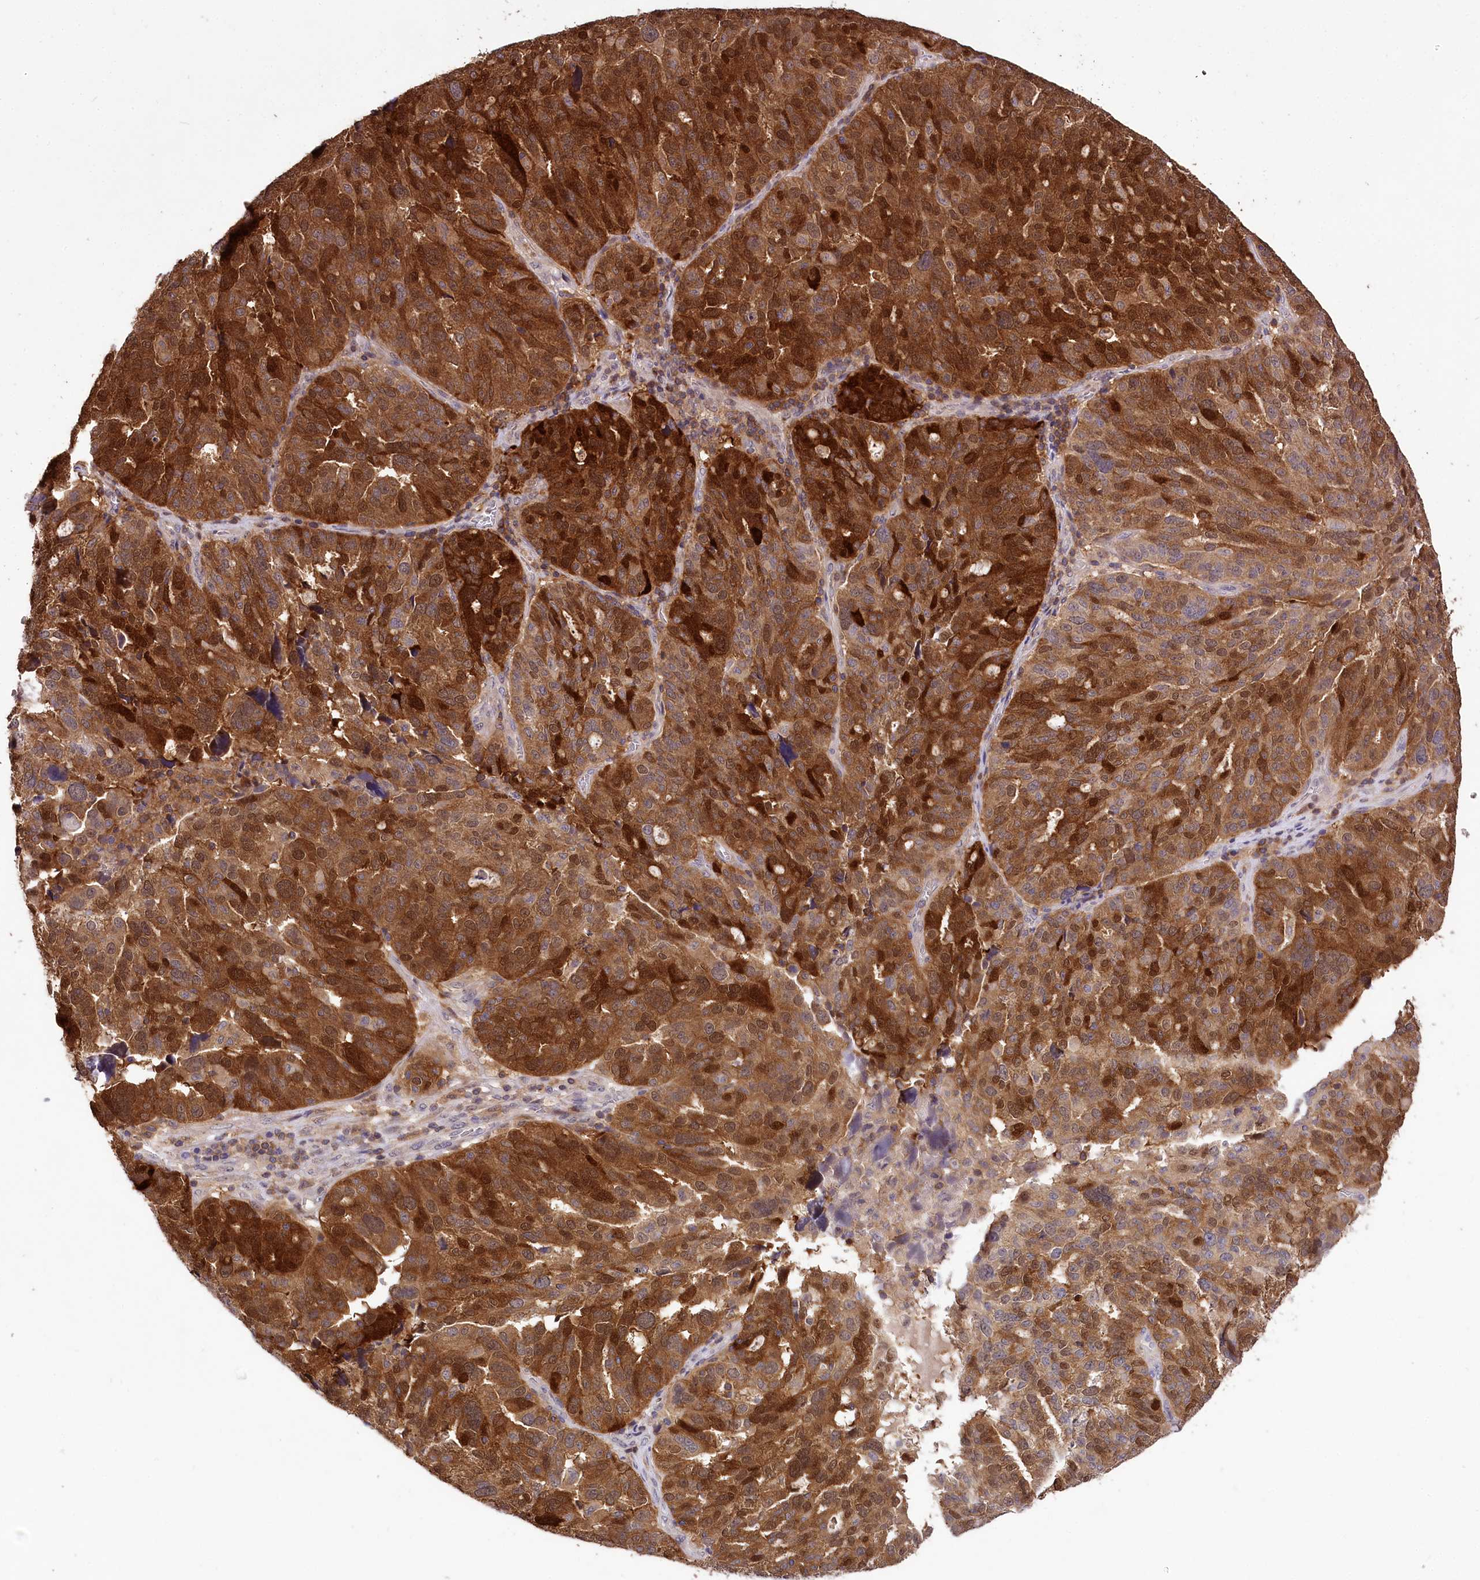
{"staining": {"intensity": "strong", "quantity": ">75%", "location": "cytoplasmic/membranous,nuclear"}, "tissue": "ovarian cancer", "cell_type": "Tumor cells", "image_type": "cancer", "snomed": [{"axis": "morphology", "description": "Cystadenocarcinoma, serous, NOS"}, {"axis": "topography", "description": "Ovary"}], "caption": "Ovarian serous cystadenocarcinoma was stained to show a protein in brown. There is high levels of strong cytoplasmic/membranous and nuclear positivity in about >75% of tumor cells.", "gene": "SERGEF", "patient": {"sex": "female", "age": 59}}